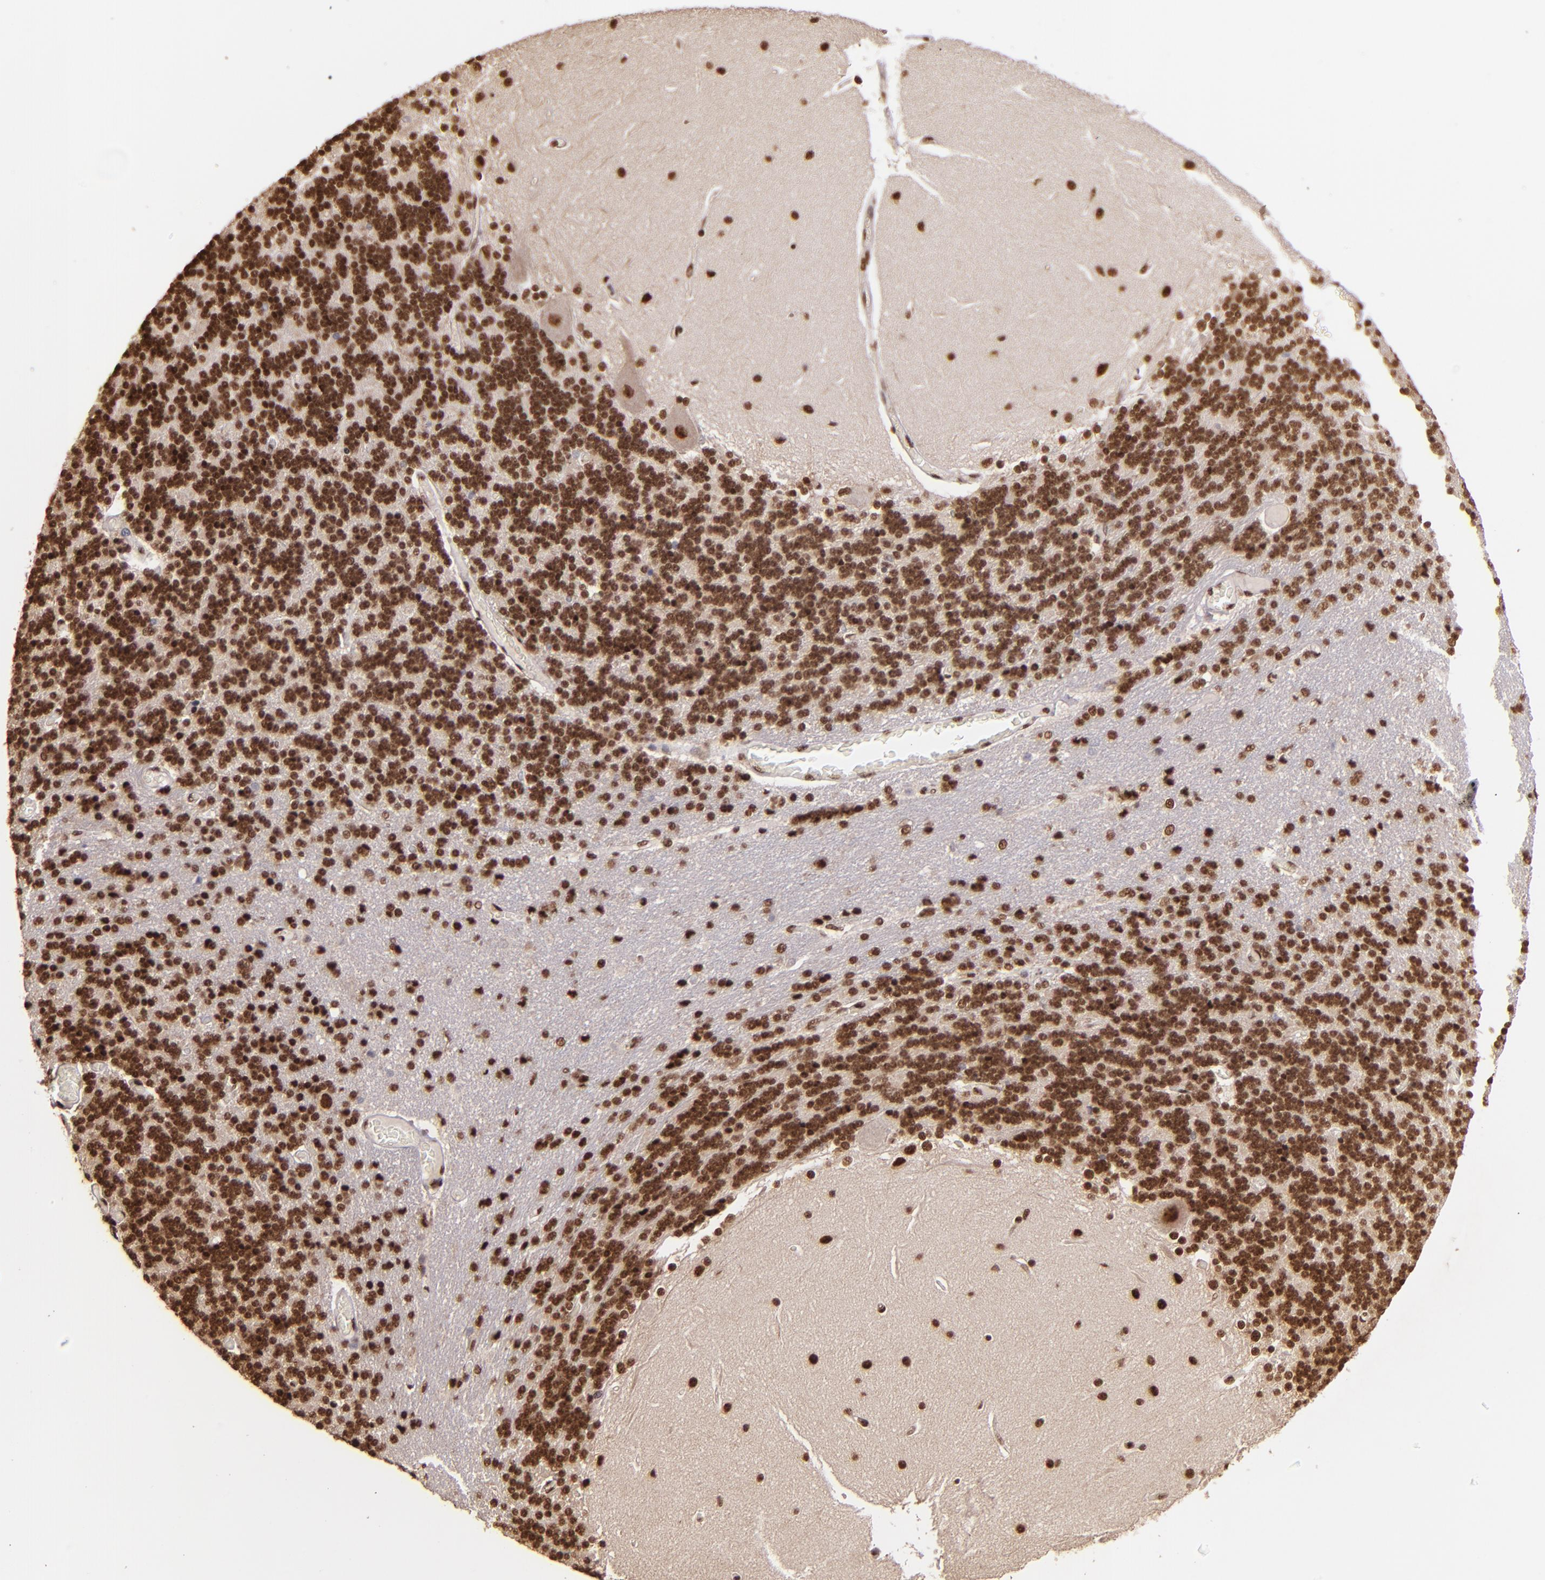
{"staining": {"intensity": "strong", "quantity": ">75%", "location": "nuclear"}, "tissue": "cerebellum", "cell_type": "Cells in granular layer", "image_type": "normal", "snomed": [{"axis": "morphology", "description": "Normal tissue, NOS"}, {"axis": "topography", "description": "Cerebellum"}], "caption": "This is a micrograph of immunohistochemistry staining of normal cerebellum, which shows strong positivity in the nuclear of cells in granular layer.", "gene": "PQBP1", "patient": {"sex": "female", "age": 54}}